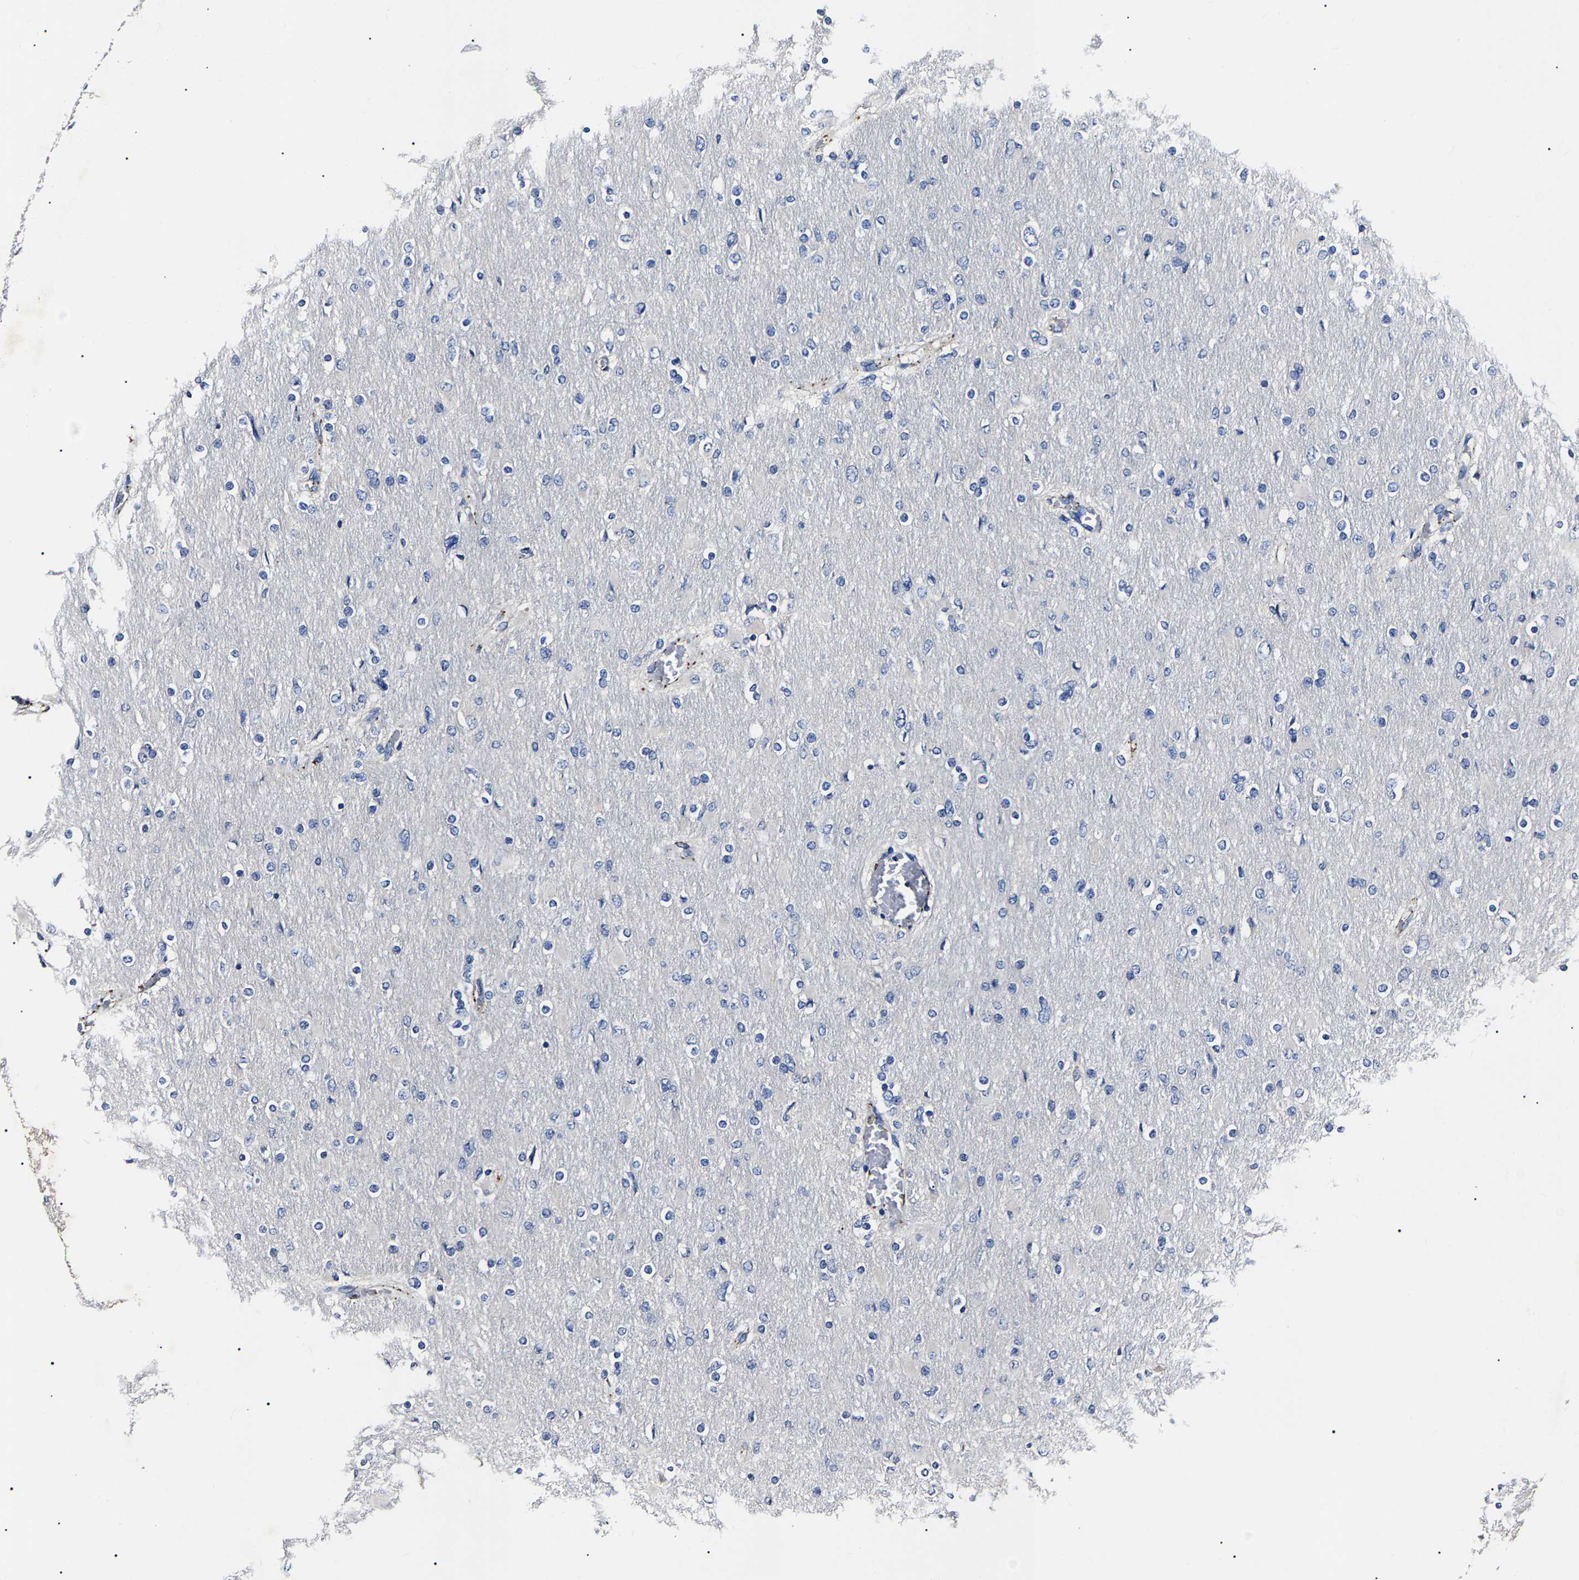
{"staining": {"intensity": "negative", "quantity": "none", "location": "none"}, "tissue": "glioma", "cell_type": "Tumor cells", "image_type": "cancer", "snomed": [{"axis": "morphology", "description": "Glioma, malignant, High grade"}, {"axis": "topography", "description": "Cerebral cortex"}], "caption": "Tumor cells are negative for brown protein staining in glioma.", "gene": "KLHL42", "patient": {"sex": "female", "age": 36}}